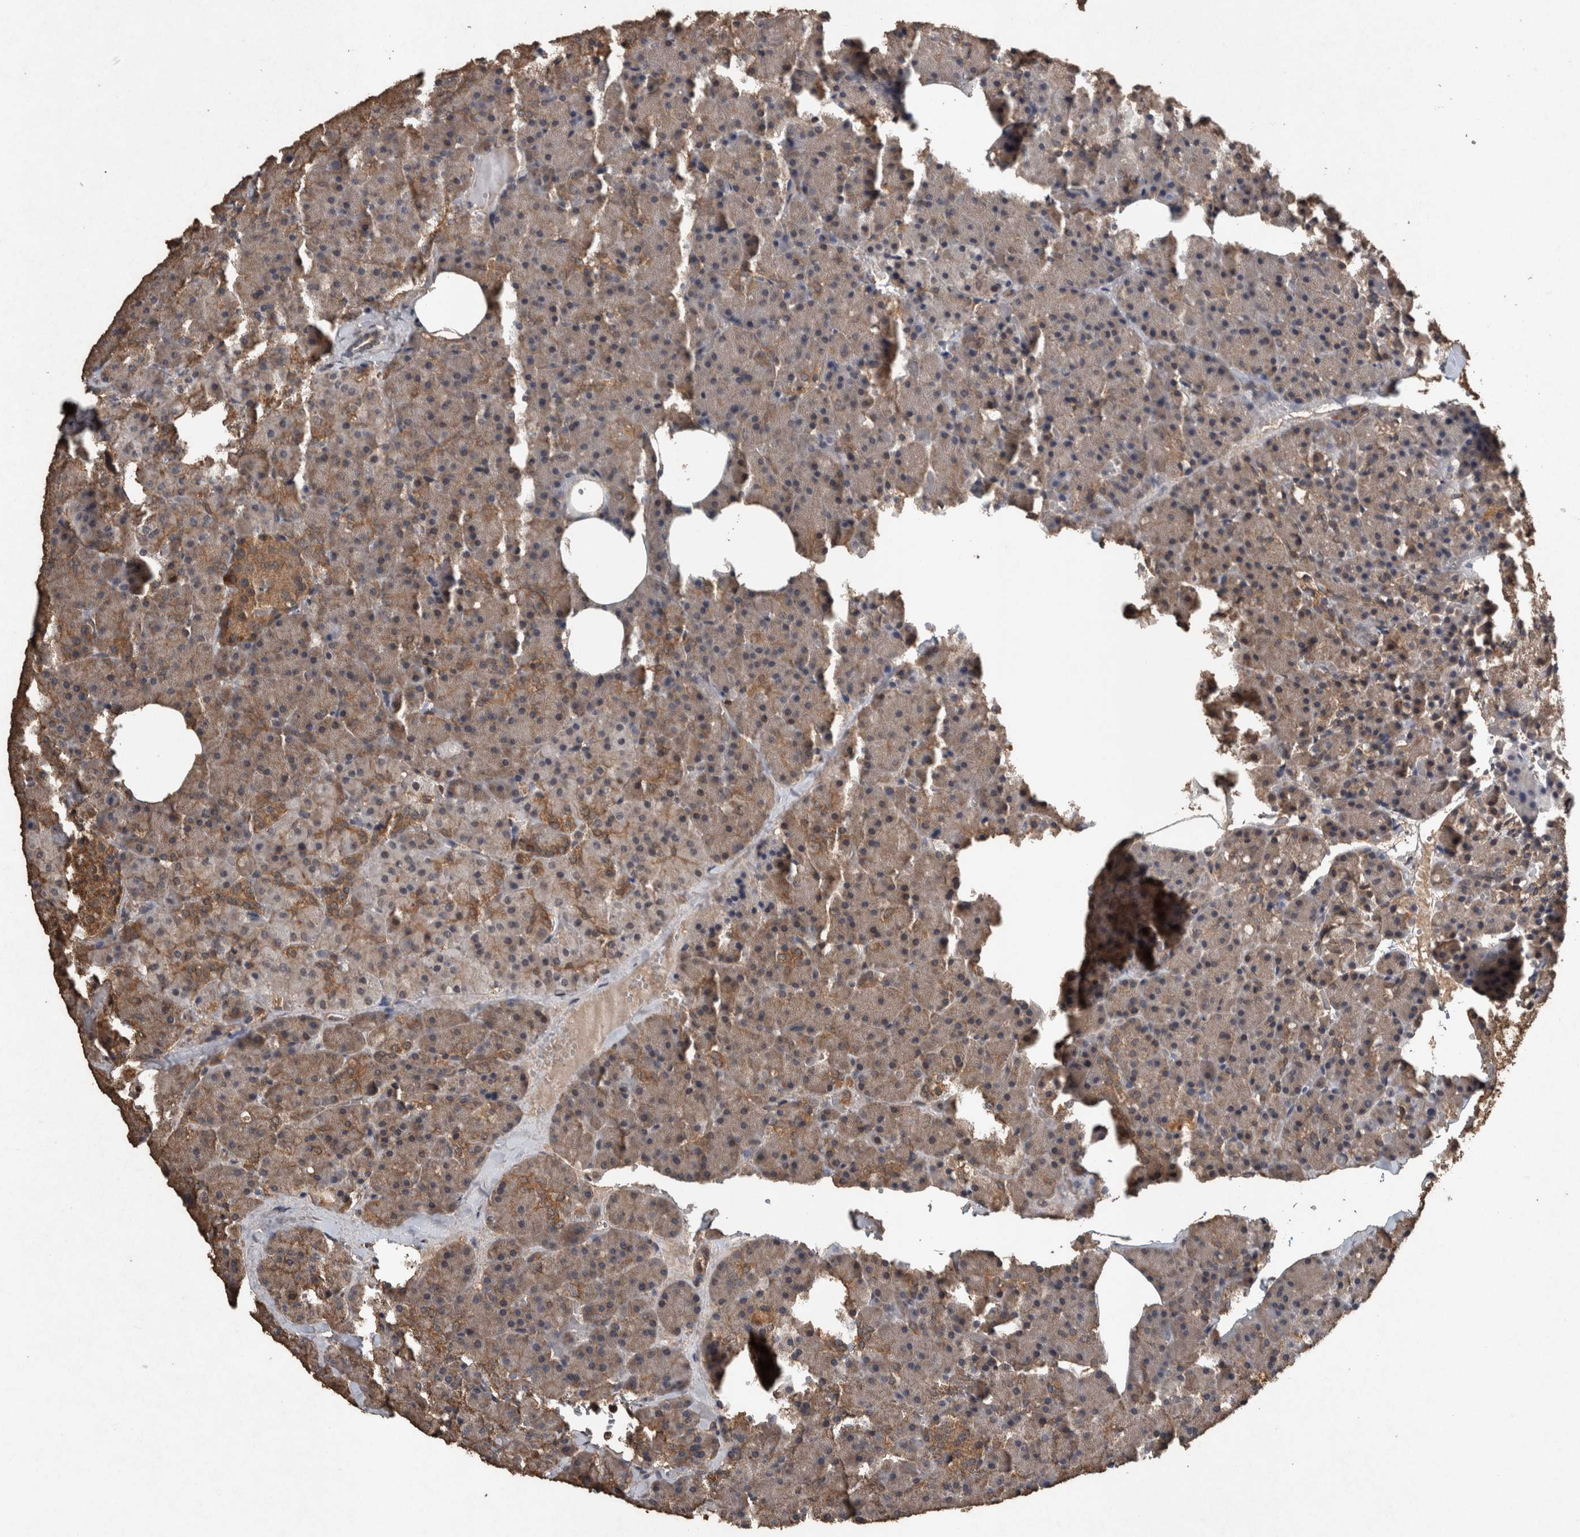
{"staining": {"intensity": "moderate", "quantity": "25%-75%", "location": "cytoplasmic/membranous"}, "tissue": "pancreas", "cell_type": "Exocrine glandular cells", "image_type": "normal", "snomed": [{"axis": "morphology", "description": "Normal tissue, NOS"}, {"axis": "morphology", "description": "Carcinoid, malignant, NOS"}, {"axis": "topography", "description": "Pancreas"}], "caption": "Immunohistochemical staining of benign pancreas displays 25%-75% levels of moderate cytoplasmic/membranous protein positivity in about 25%-75% of exocrine glandular cells. (DAB (3,3'-diaminobenzidine) IHC with brightfield microscopy, high magnification).", "gene": "FGFRL1", "patient": {"sex": "female", "age": 35}}